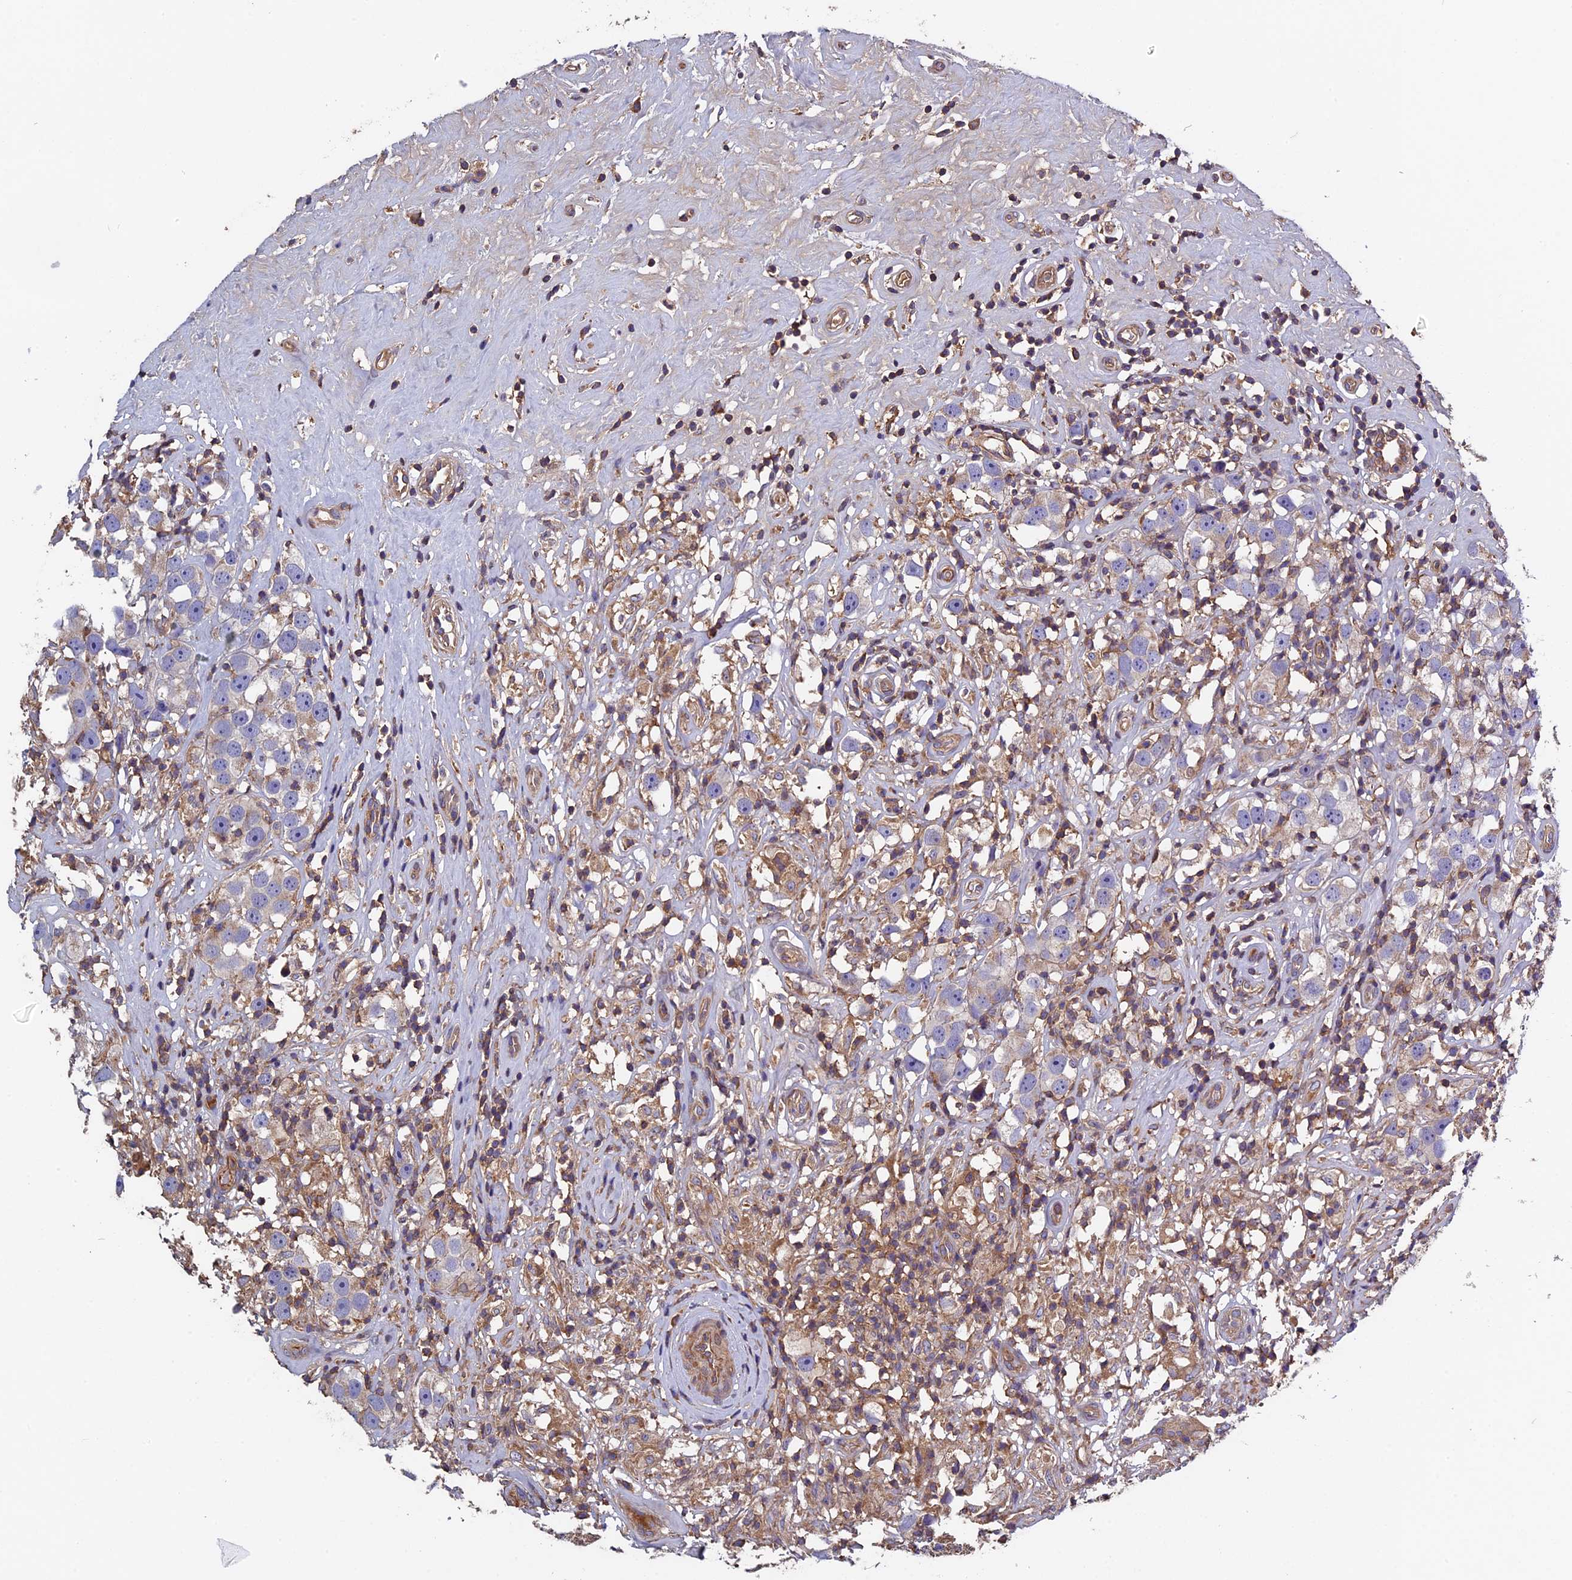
{"staining": {"intensity": "negative", "quantity": "none", "location": "none"}, "tissue": "testis cancer", "cell_type": "Tumor cells", "image_type": "cancer", "snomed": [{"axis": "morphology", "description": "Seminoma, NOS"}, {"axis": "topography", "description": "Testis"}], "caption": "The photomicrograph demonstrates no significant expression in tumor cells of testis cancer.", "gene": "CCDC153", "patient": {"sex": "male", "age": 49}}